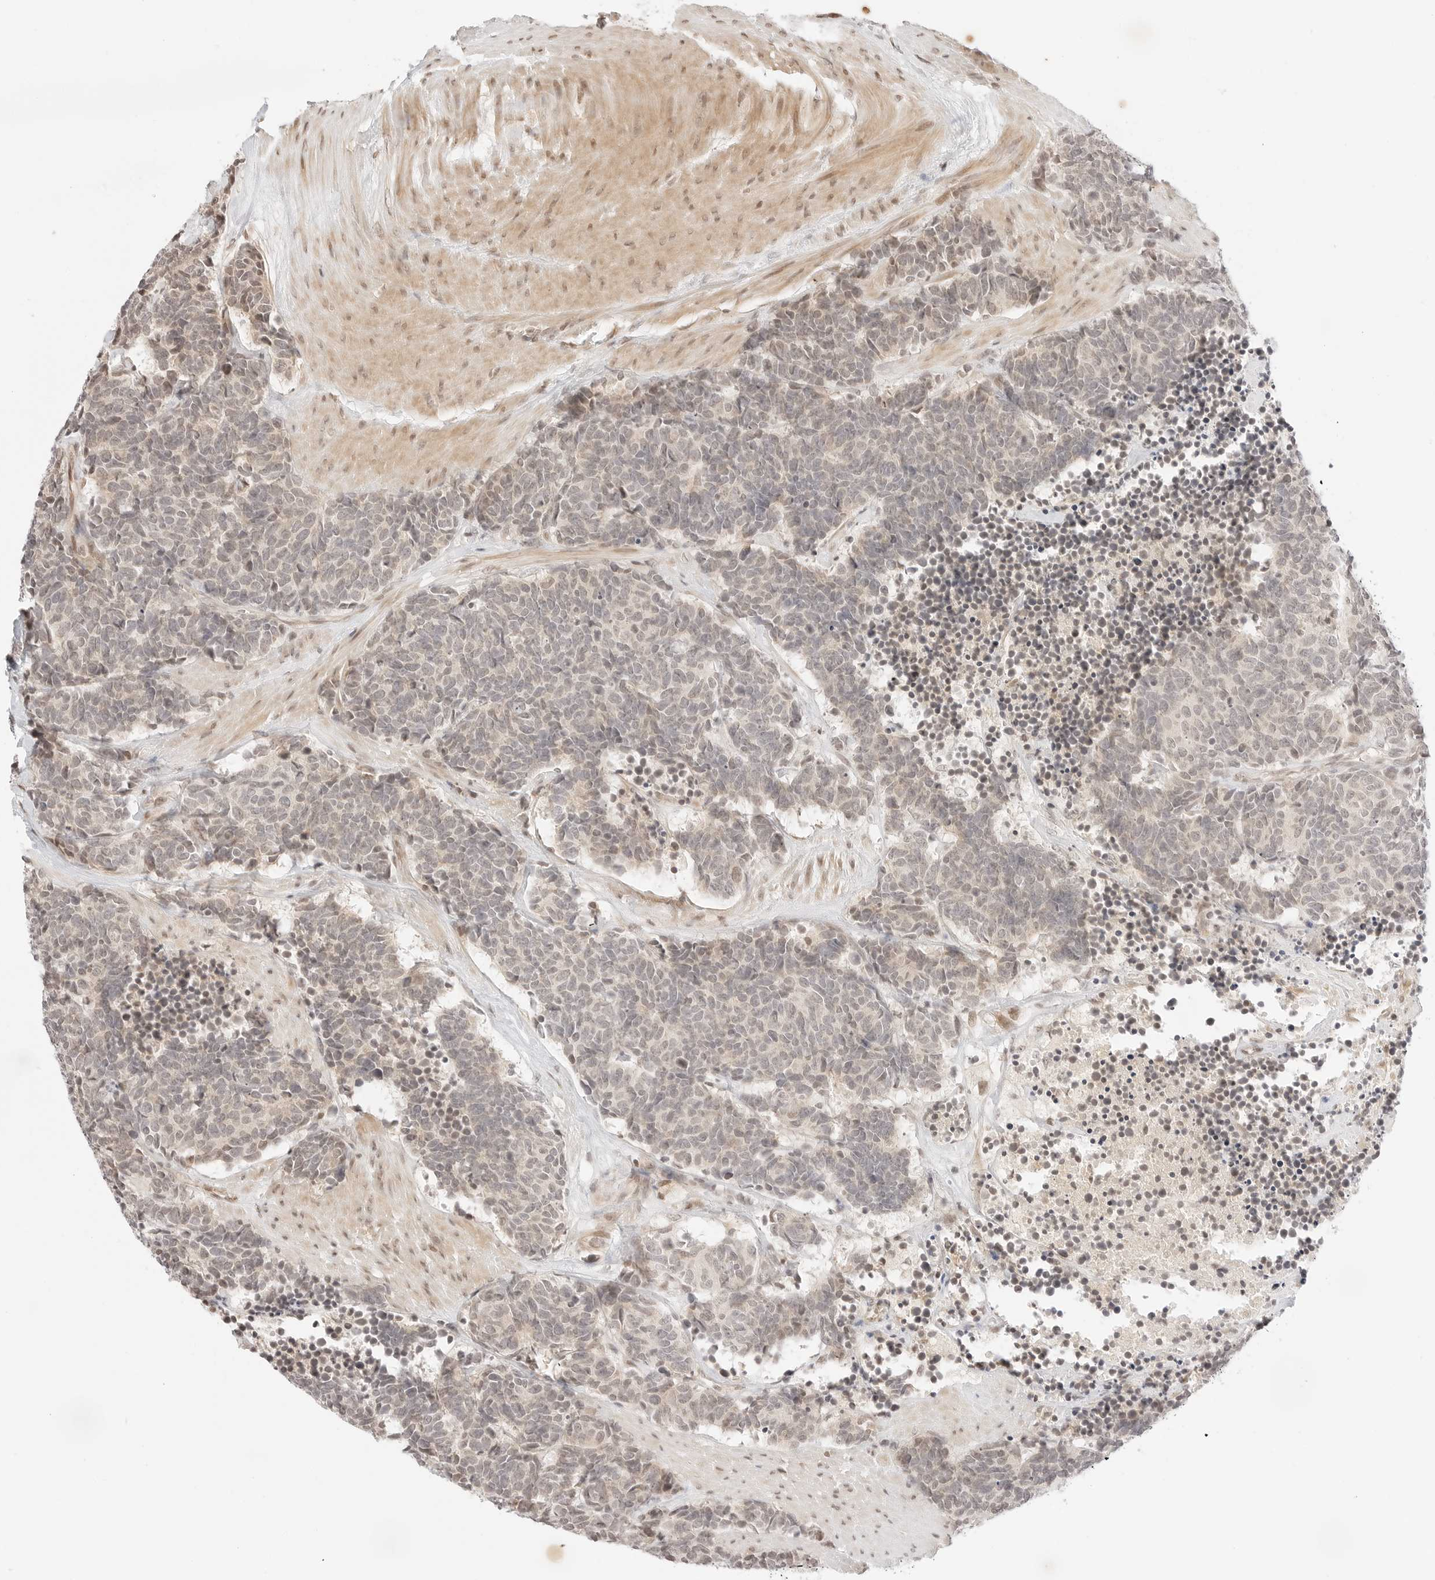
{"staining": {"intensity": "weak", "quantity": "<25%", "location": "cytoplasmic/membranous,nuclear"}, "tissue": "carcinoid", "cell_type": "Tumor cells", "image_type": "cancer", "snomed": [{"axis": "morphology", "description": "Carcinoma, NOS"}, {"axis": "morphology", "description": "Carcinoid, malignant, NOS"}, {"axis": "topography", "description": "Urinary bladder"}], "caption": "A micrograph of carcinoma stained for a protein demonstrates no brown staining in tumor cells. (Immunohistochemistry (ihc), brightfield microscopy, high magnification).", "gene": "RPS6KL1", "patient": {"sex": "male", "age": 57}}